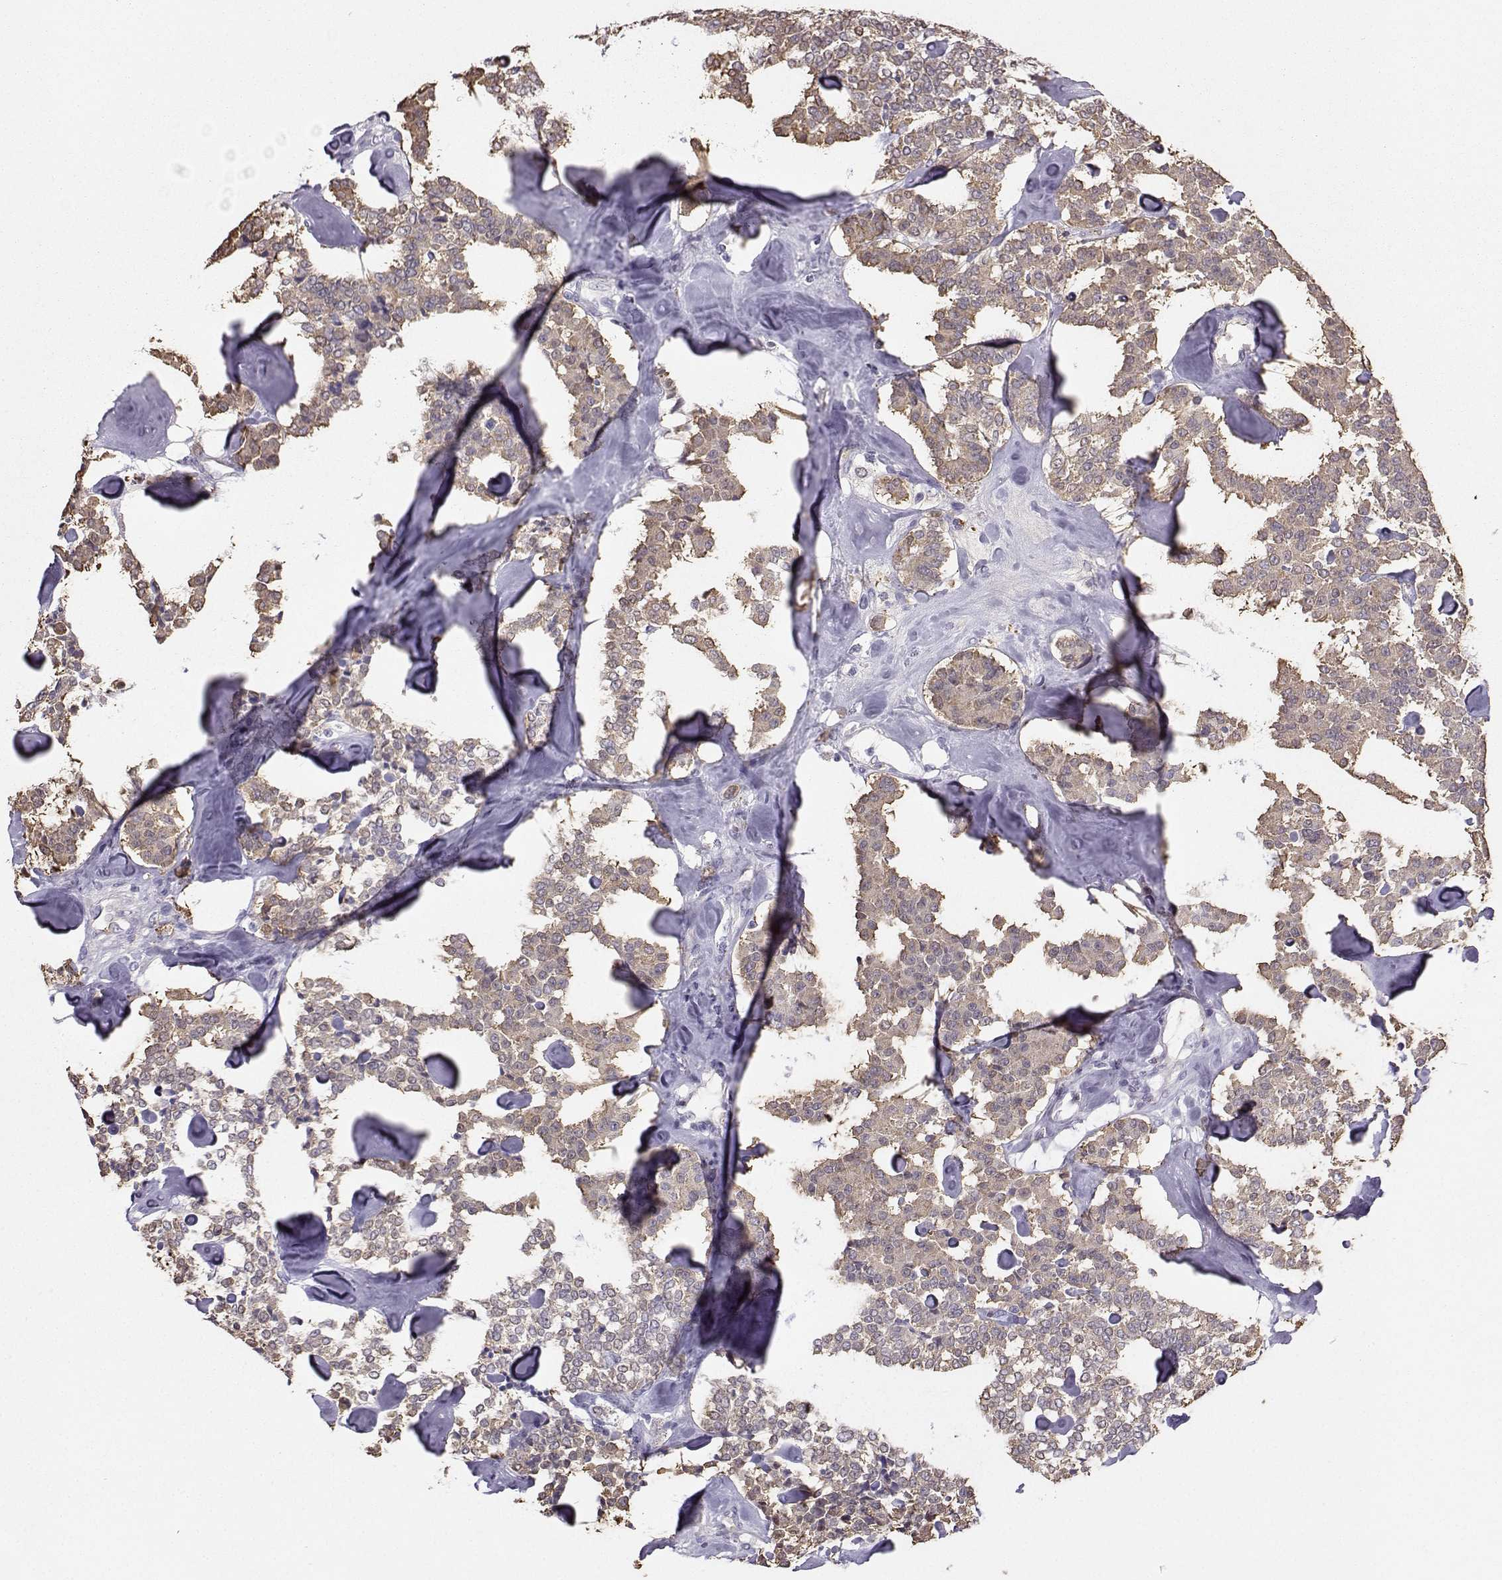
{"staining": {"intensity": "weak", "quantity": ">75%", "location": "cytoplasmic/membranous"}, "tissue": "carcinoid", "cell_type": "Tumor cells", "image_type": "cancer", "snomed": [{"axis": "morphology", "description": "Carcinoid, malignant, NOS"}, {"axis": "topography", "description": "Pancreas"}], "caption": "Malignant carcinoid stained for a protein shows weak cytoplasmic/membranous positivity in tumor cells.", "gene": "DCLK3", "patient": {"sex": "male", "age": 41}}